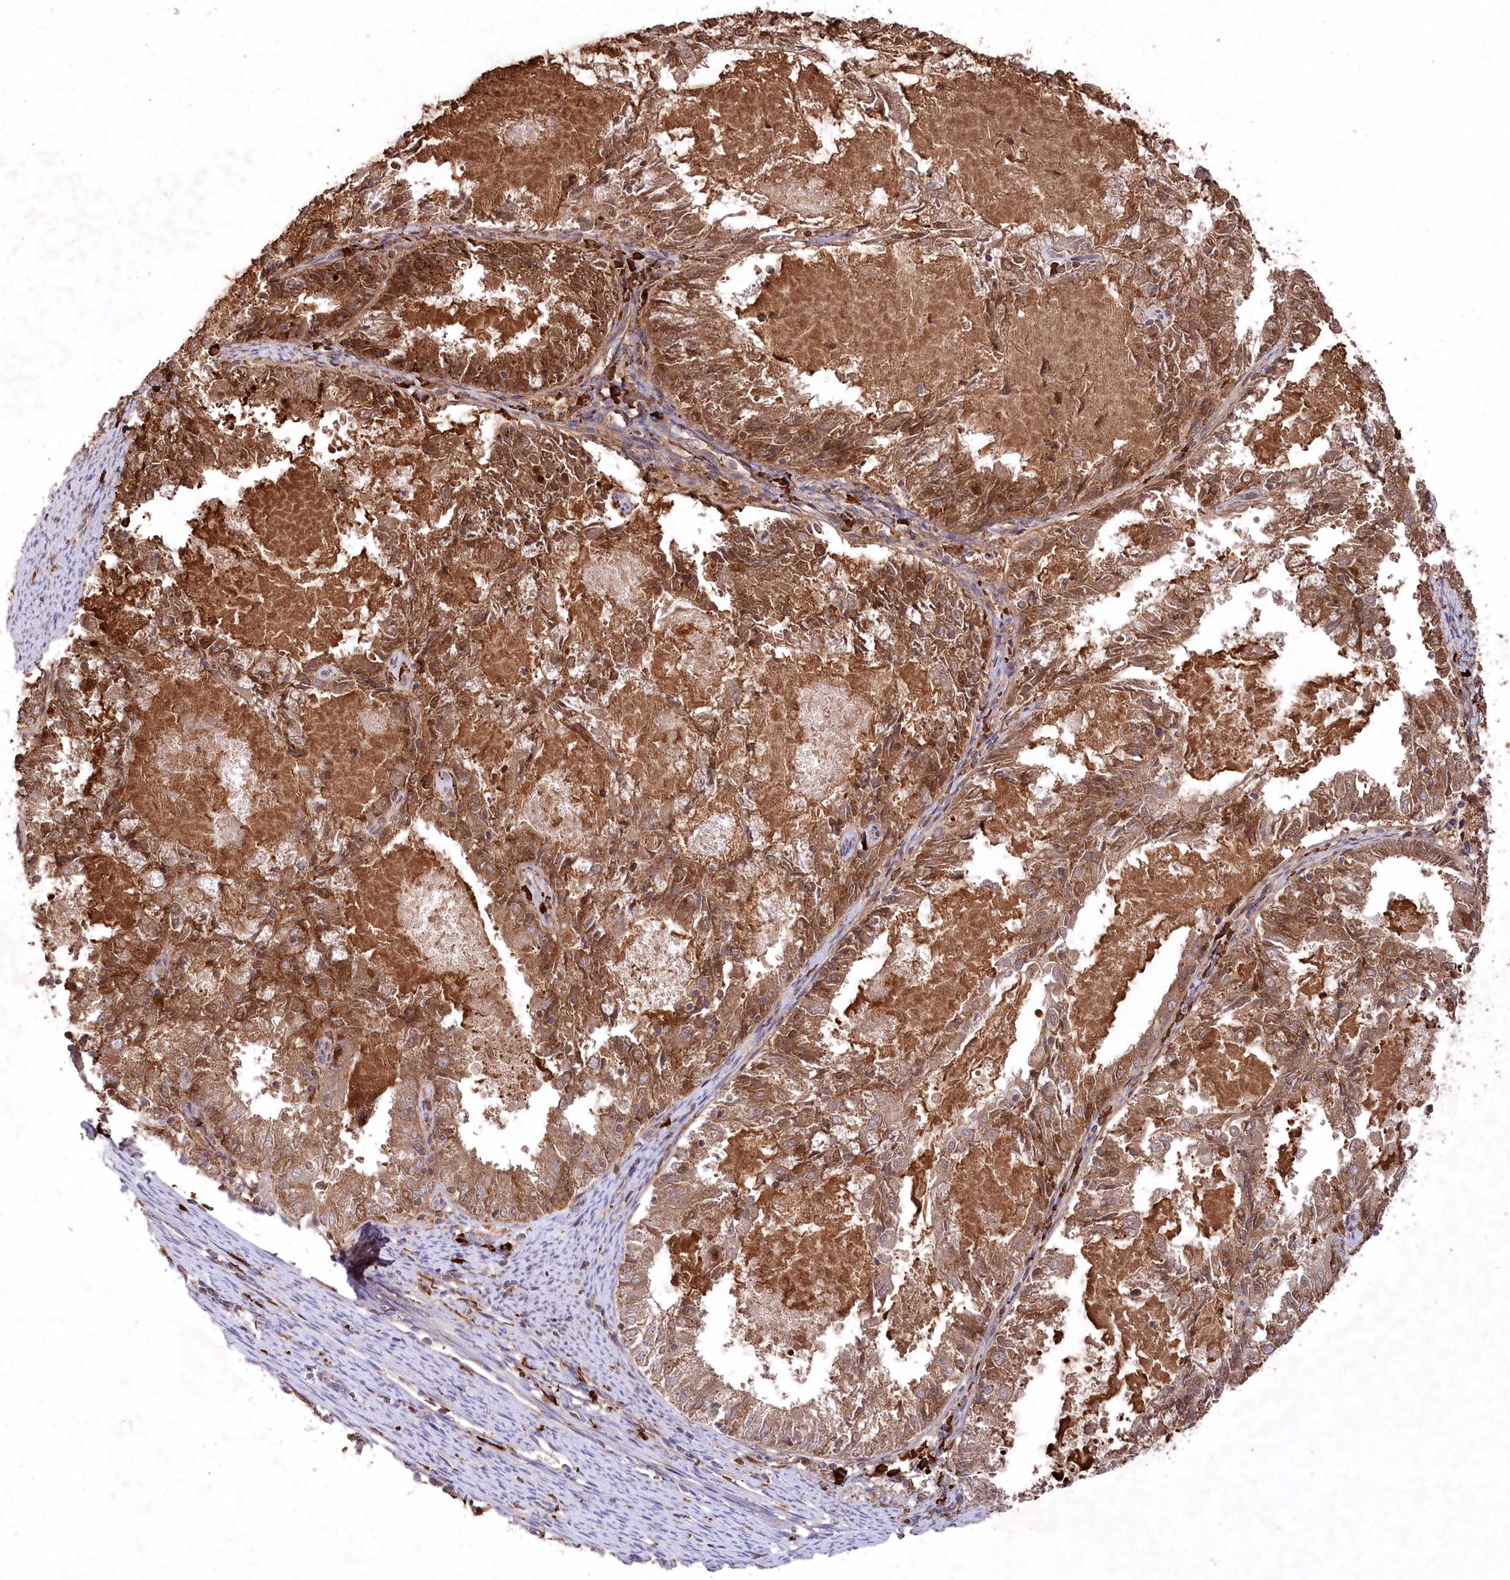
{"staining": {"intensity": "strong", "quantity": ">75%", "location": "cytoplasmic/membranous,nuclear"}, "tissue": "endometrial cancer", "cell_type": "Tumor cells", "image_type": "cancer", "snomed": [{"axis": "morphology", "description": "Adenocarcinoma, NOS"}, {"axis": "topography", "description": "Endometrium"}], "caption": "This is a micrograph of IHC staining of endometrial cancer (adenocarcinoma), which shows strong expression in the cytoplasmic/membranous and nuclear of tumor cells.", "gene": "PPP1R21", "patient": {"sex": "female", "age": 57}}